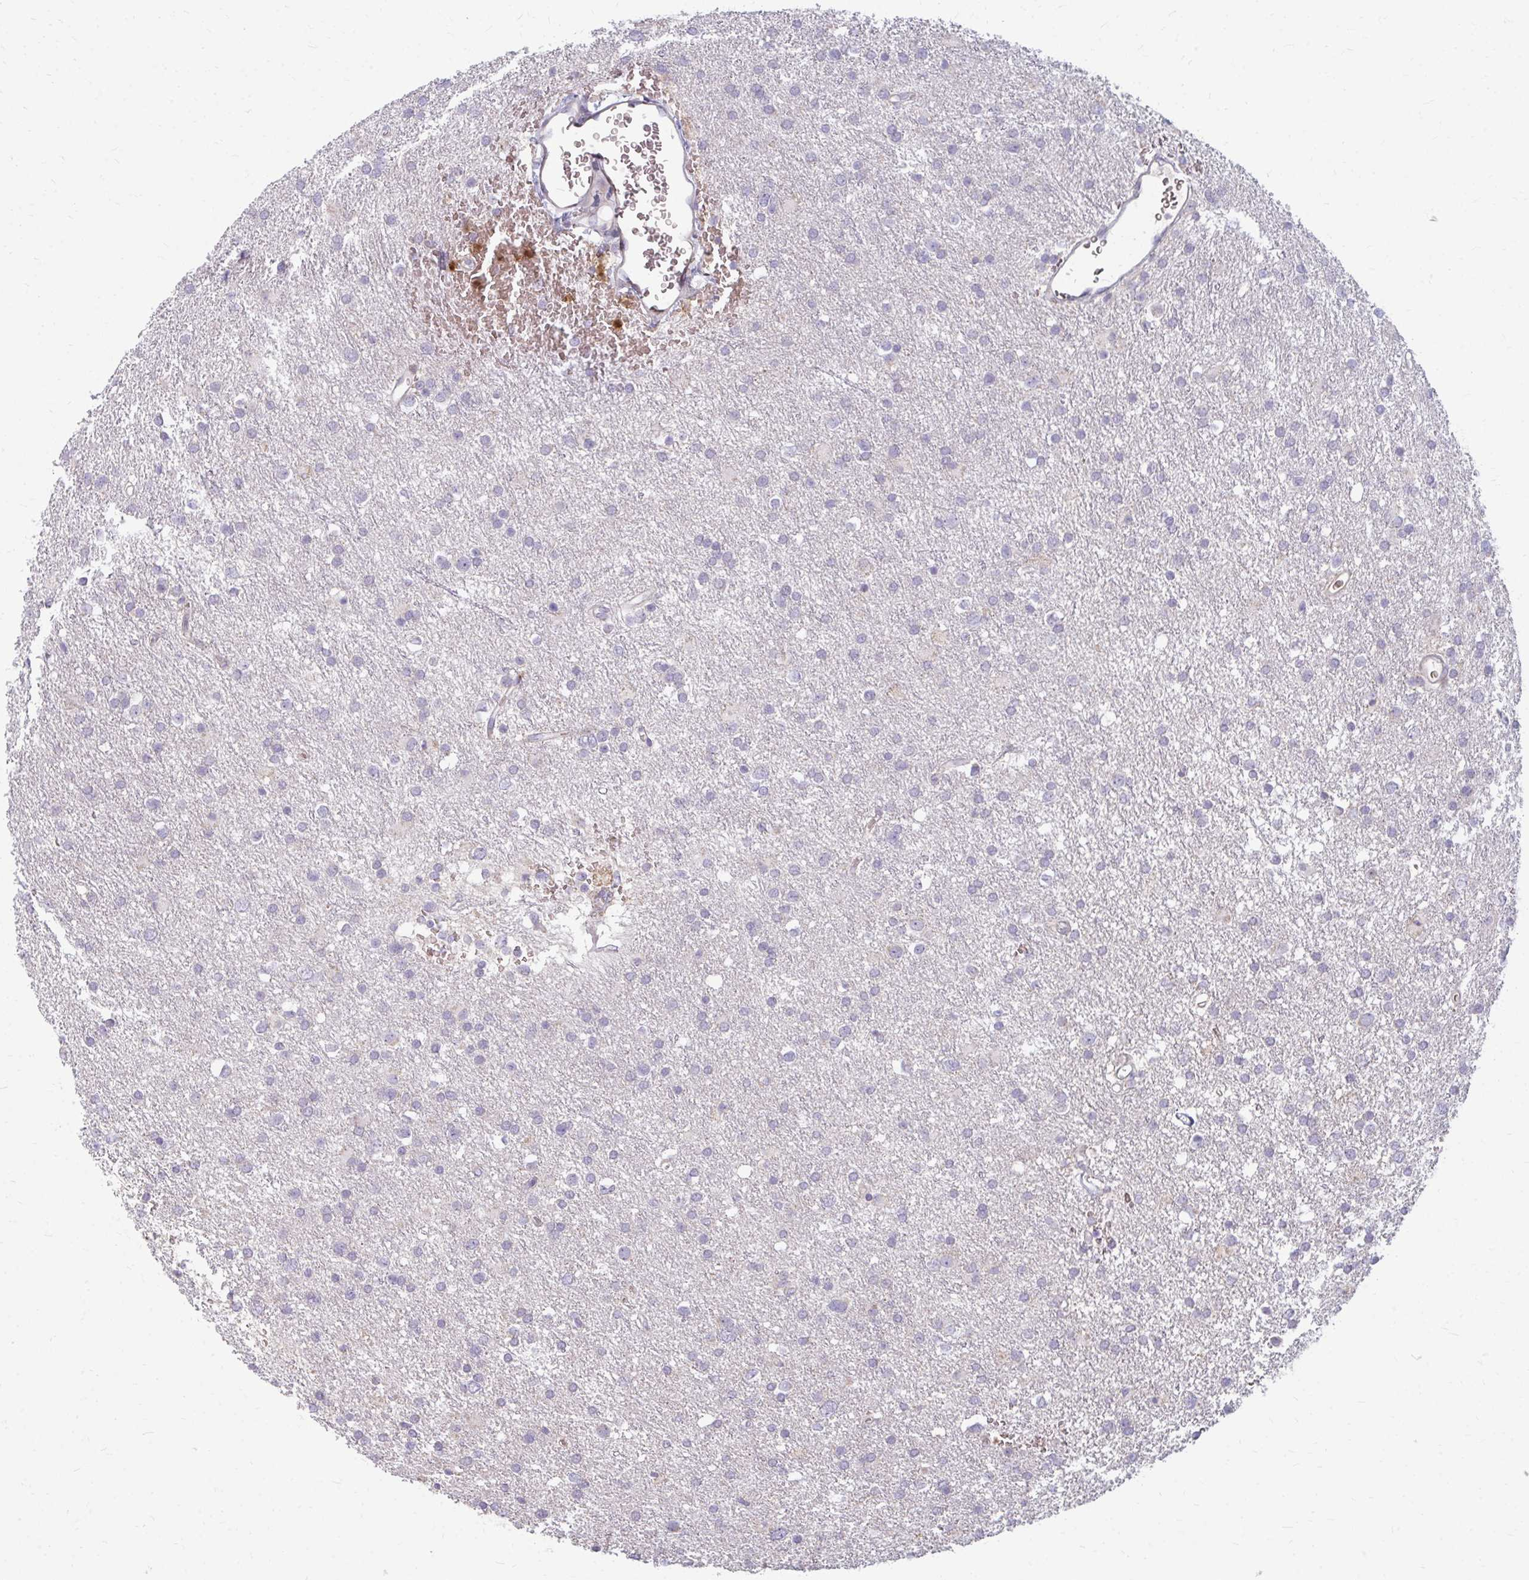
{"staining": {"intensity": "negative", "quantity": "none", "location": "none"}, "tissue": "glioma", "cell_type": "Tumor cells", "image_type": "cancer", "snomed": [{"axis": "morphology", "description": "Glioma, malignant, Low grade"}, {"axis": "topography", "description": "Brain"}], "caption": "Malignant glioma (low-grade) was stained to show a protein in brown. There is no significant expression in tumor cells.", "gene": "RAB33A", "patient": {"sex": "female", "age": 32}}